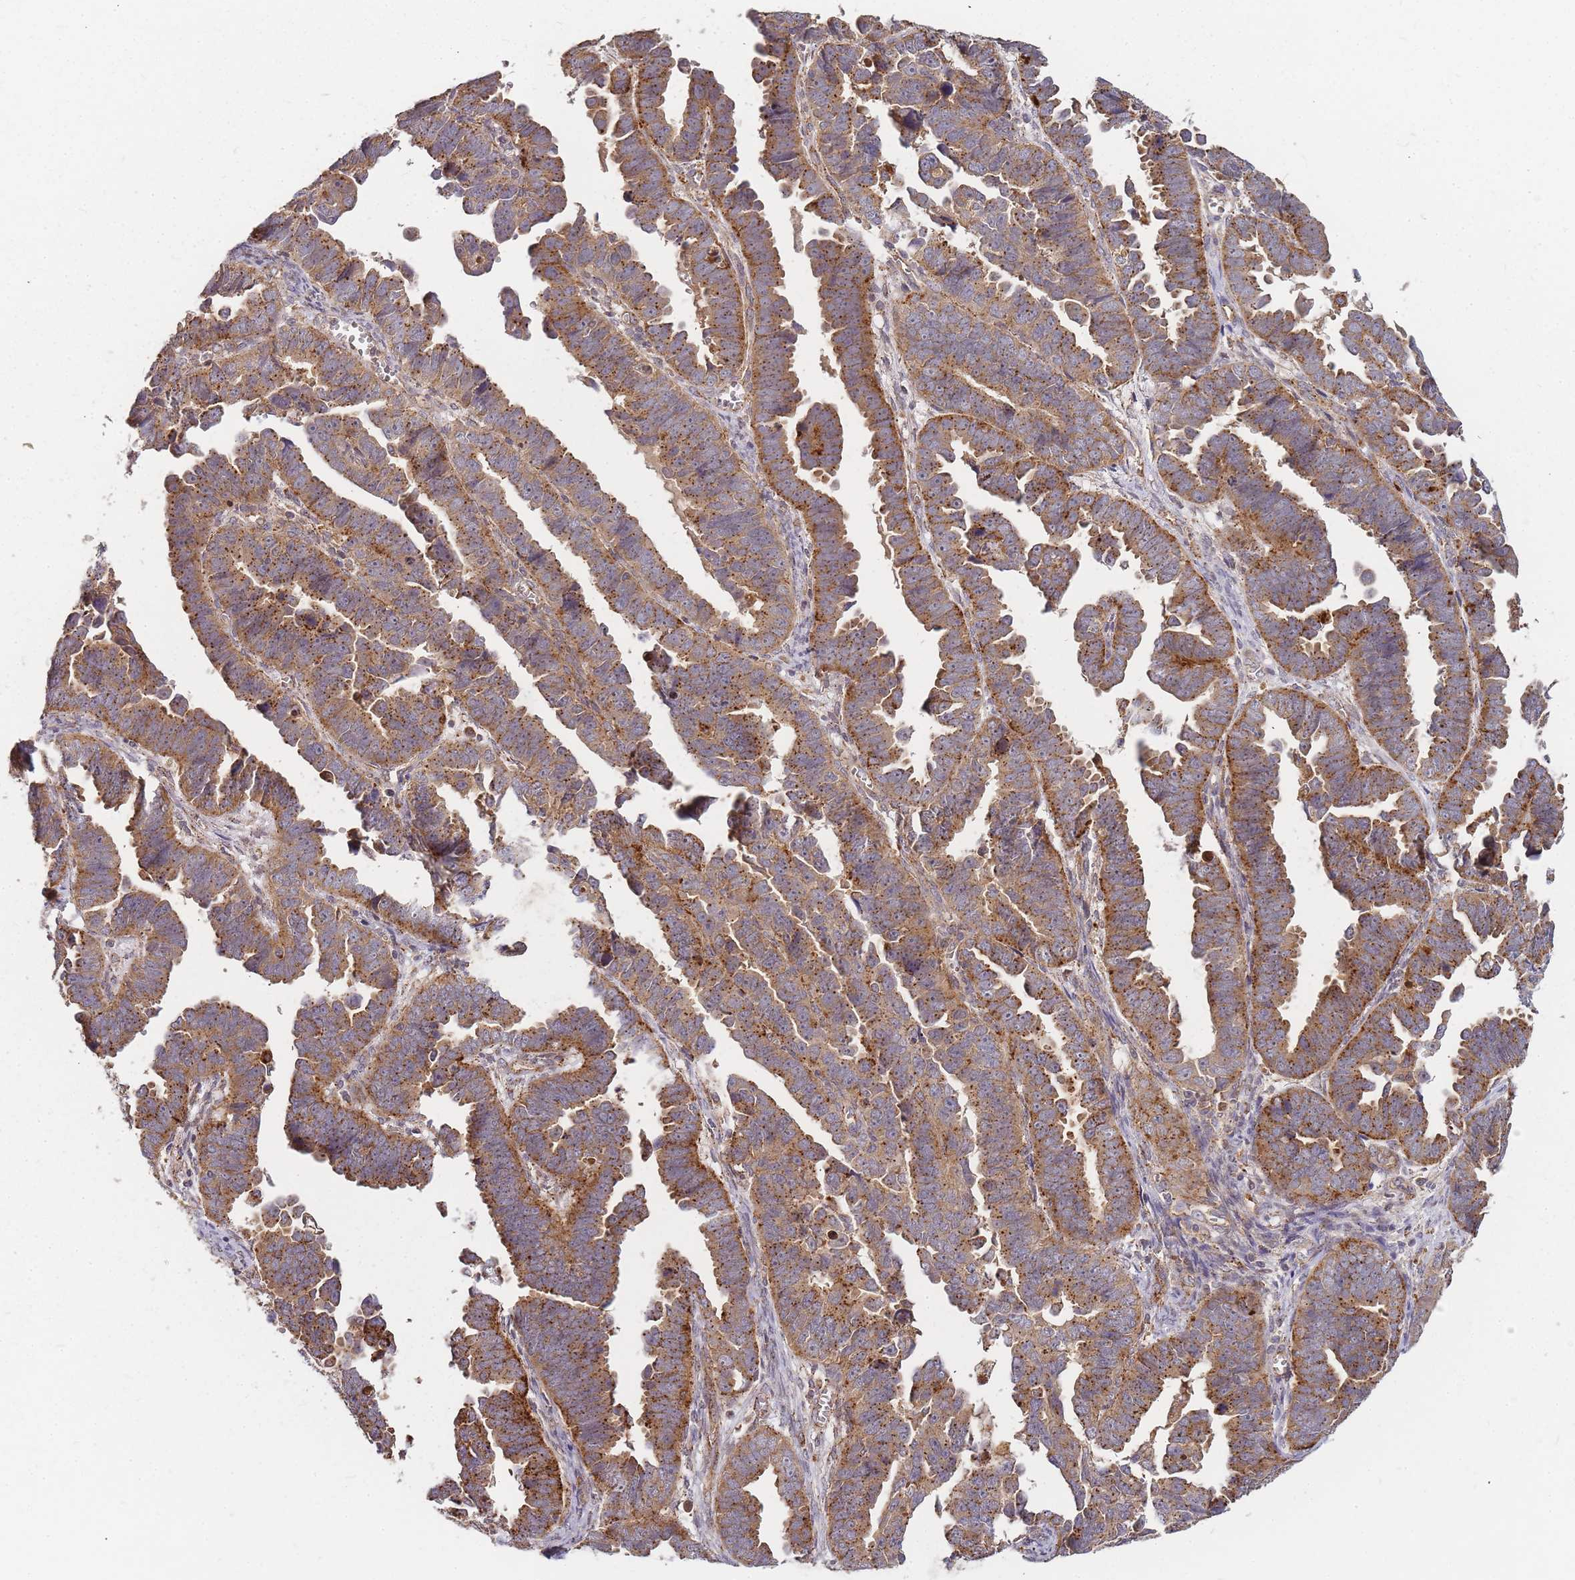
{"staining": {"intensity": "moderate", "quantity": ">75%", "location": "cytoplasmic/membranous"}, "tissue": "endometrial cancer", "cell_type": "Tumor cells", "image_type": "cancer", "snomed": [{"axis": "morphology", "description": "Adenocarcinoma, NOS"}, {"axis": "topography", "description": "Endometrium"}], "caption": "Brown immunohistochemical staining in human endometrial cancer displays moderate cytoplasmic/membranous positivity in approximately >75% of tumor cells.", "gene": "ATG5", "patient": {"sex": "female", "age": 75}}